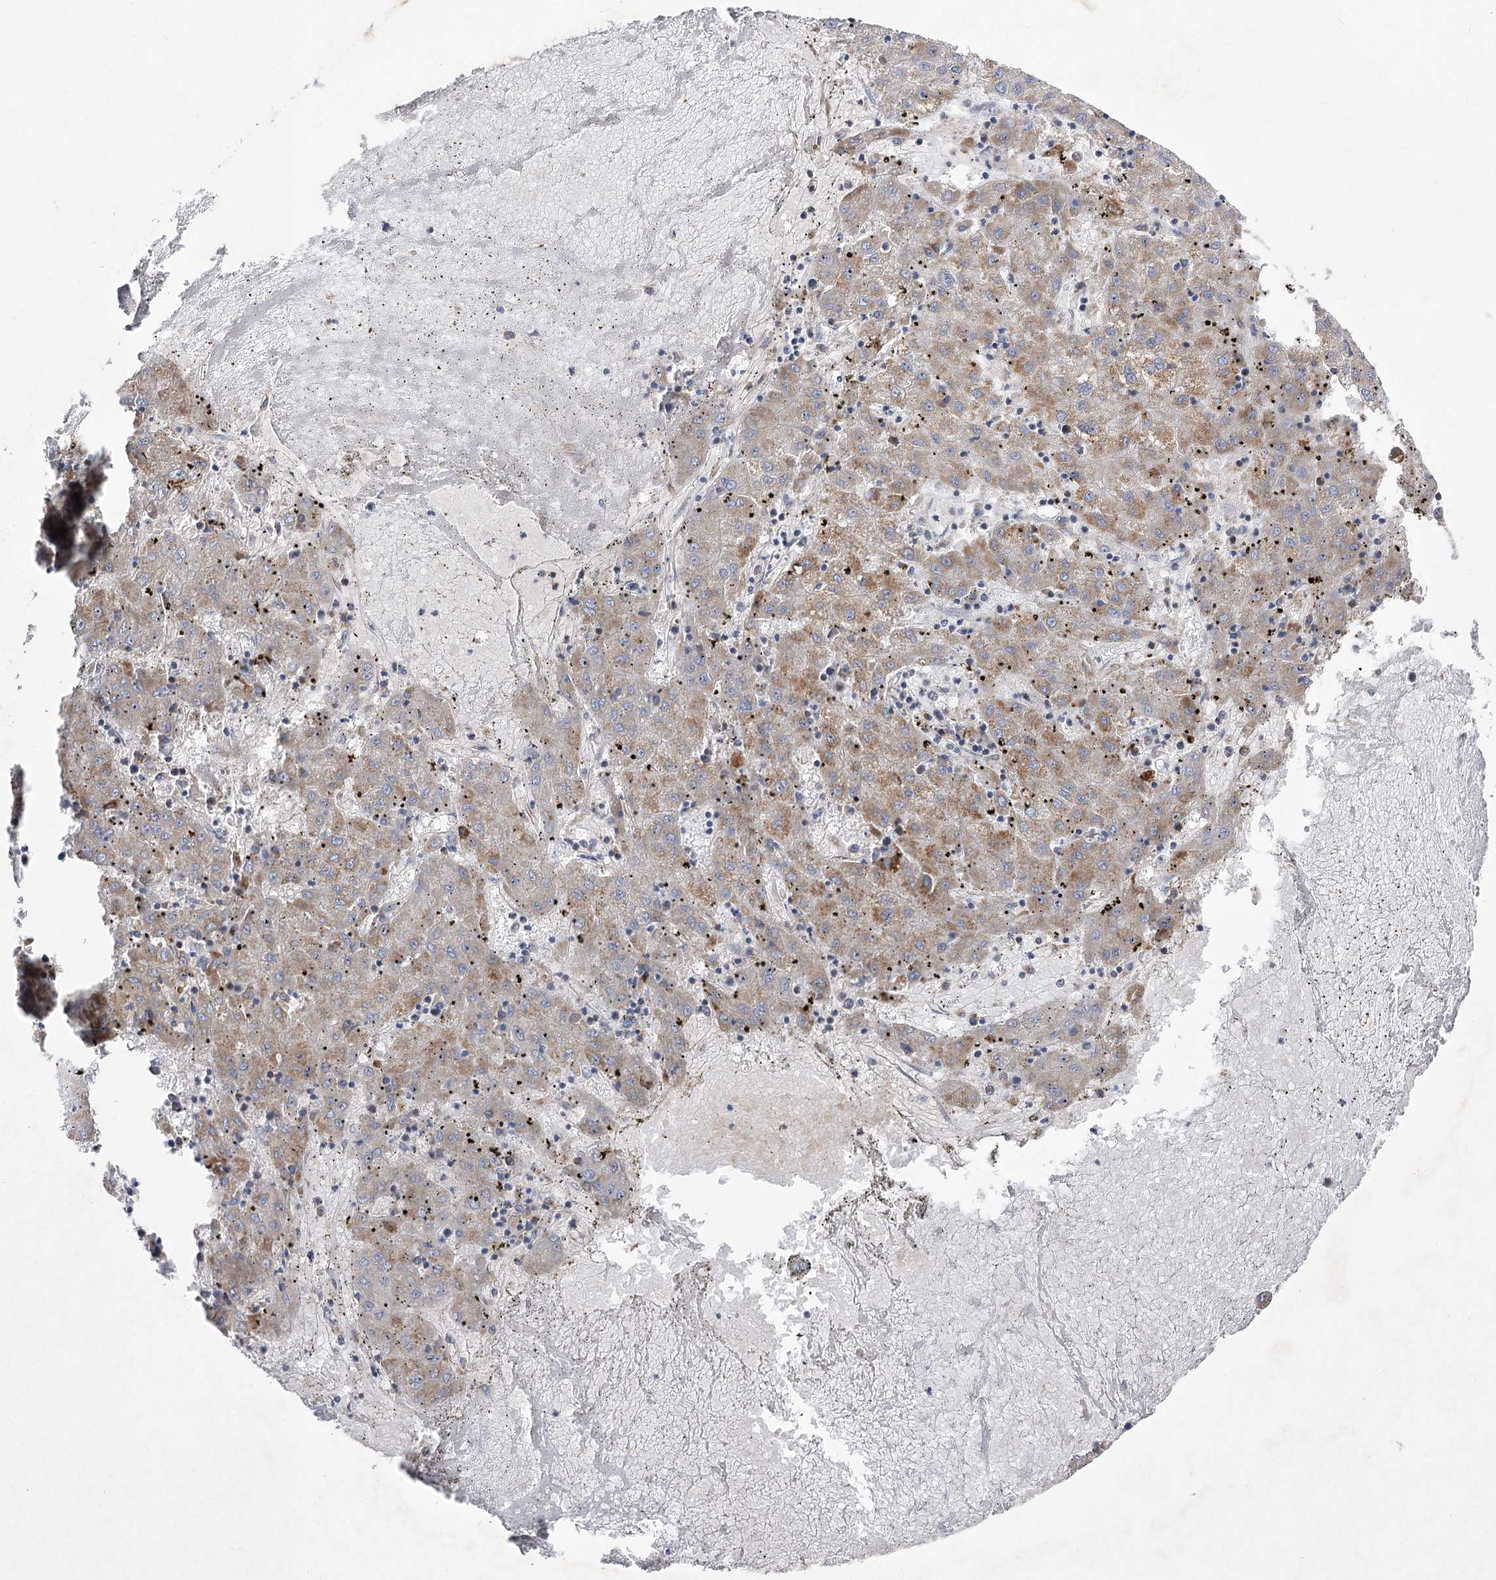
{"staining": {"intensity": "moderate", "quantity": ">75%", "location": "cytoplasmic/membranous"}, "tissue": "liver cancer", "cell_type": "Tumor cells", "image_type": "cancer", "snomed": [{"axis": "morphology", "description": "Carcinoma, Hepatocellular, NOS"}, {"axis": "topography", "description": "Liver"}], "caption": "Liver hepatocellular carcinoma stained with DAB immunohistochemistry shows medium levels of moderate cytoplasmic/membranous positivity in approximately >75% of tumor cells.", "gene": "COX15", "patient": {"sex": "male", "age": 72}}